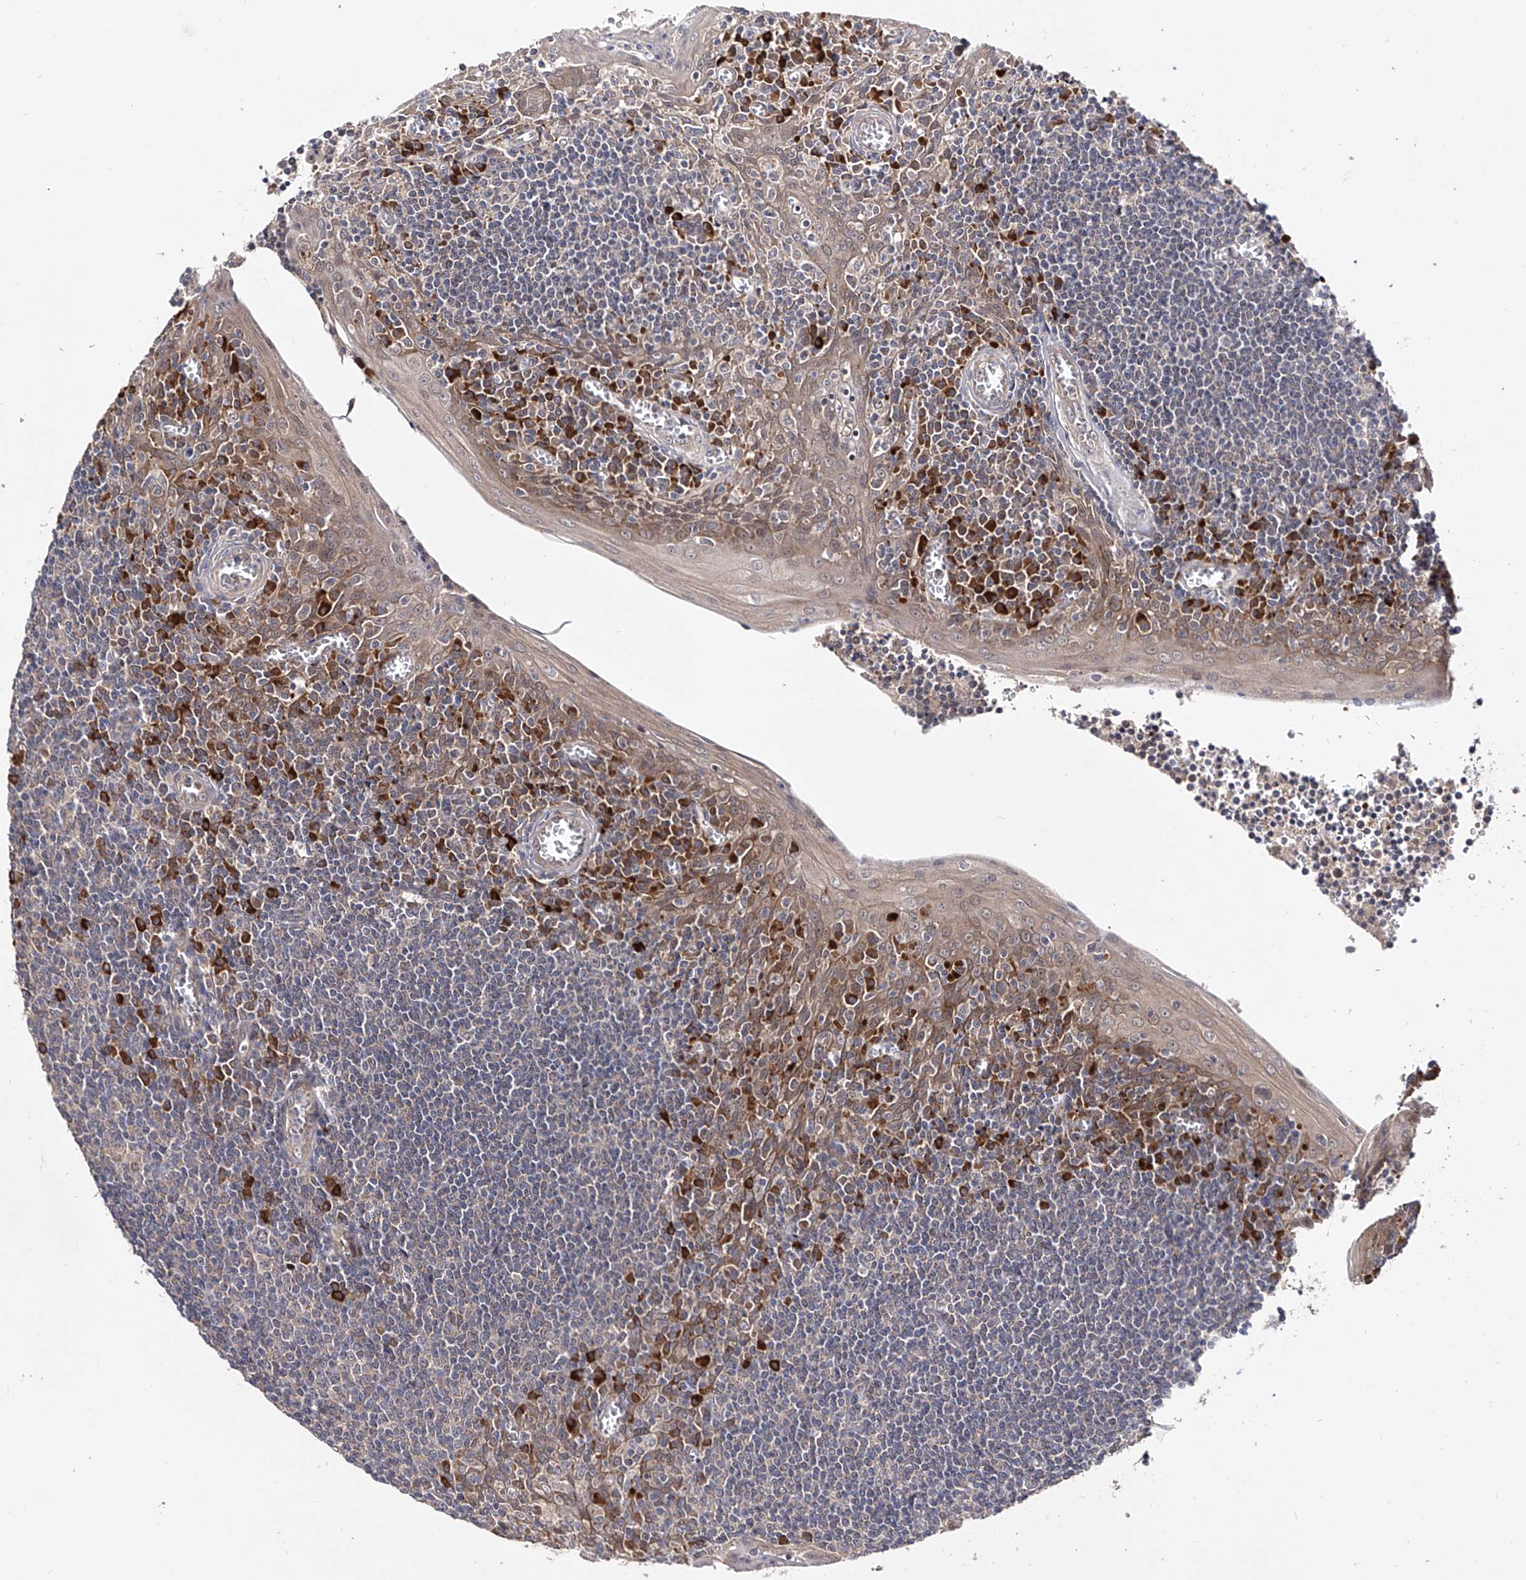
{"staining": {"intensity": "weak", "quantity": "25%-75%", "location": "cytoplasmic/membranous"}, "tissue": "tonsil", "cell_type": "Germinal center cells", "image_type": "normal", "snomed": [{"axis": "morphology", "description": "Normal tissue, NOS"}, {"axis": "topography", "description": "Tonsil"}], "caption": "Immunohistochemical staining of benign tonsil shows weak cytoplasmic/membranous protein staining in about 25%-75% of germinal center cells.", "gene": "USP45", "patient": {"sex": "male", "age": 27}}